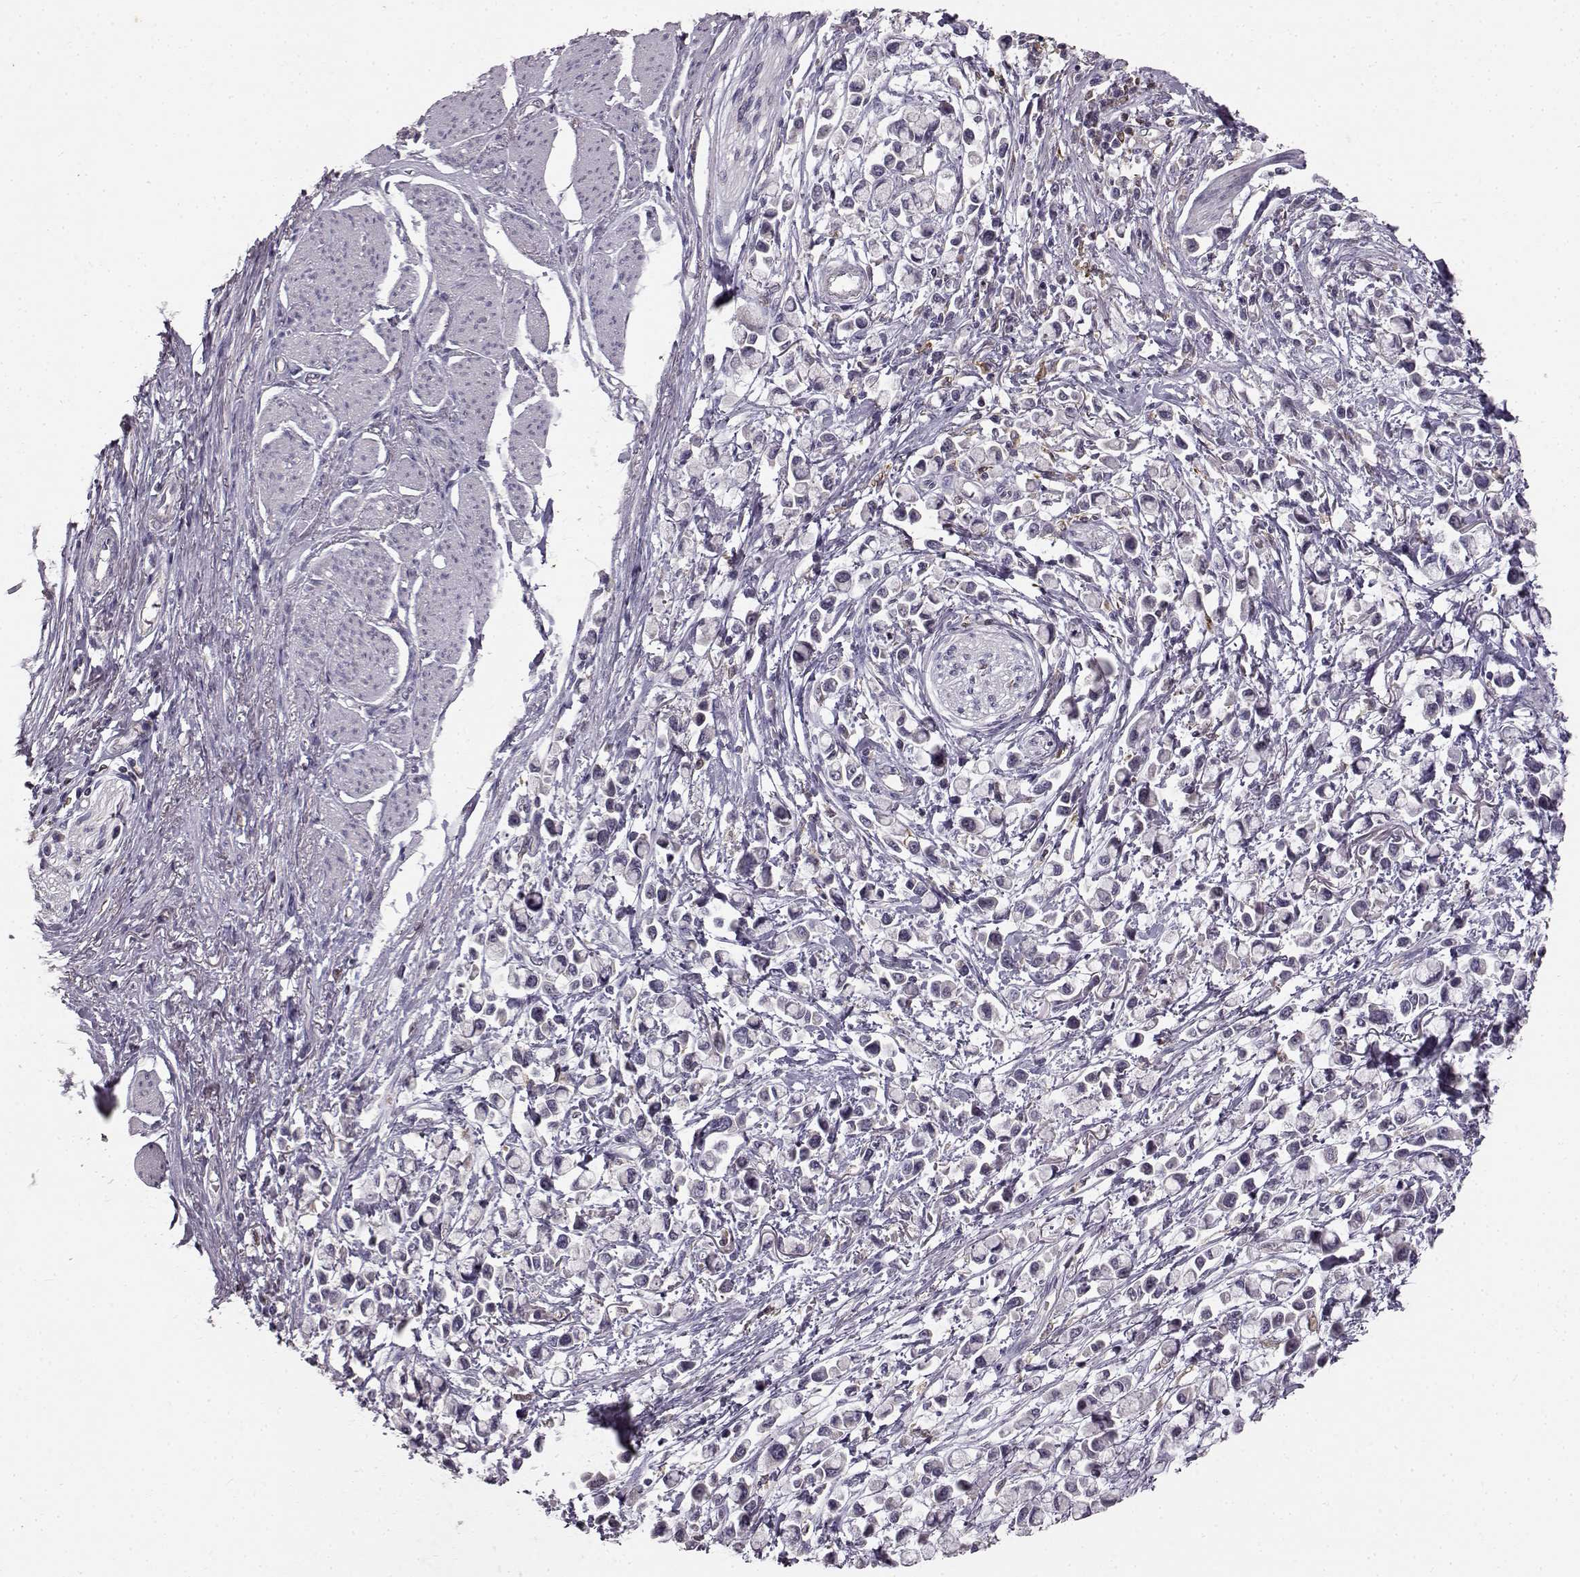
{"staining": {"intensity": "negative", "quantity": "none", "location": "none"}, "tissue": "stomach cancer", "cell_type": "Tumor cells", "image_type": "cancer", "snomed": [{"axis": "morphology", "description": "Adenocarcinoma, NOS"}, {"axis": "topography", "description": "Stomach"}], "caption": "There is no significant staining in tumor cells of stomach cancer (adenocarcinoma).", "gene": "SPAG17", "patient": {"sex": "female", "age": 81}}